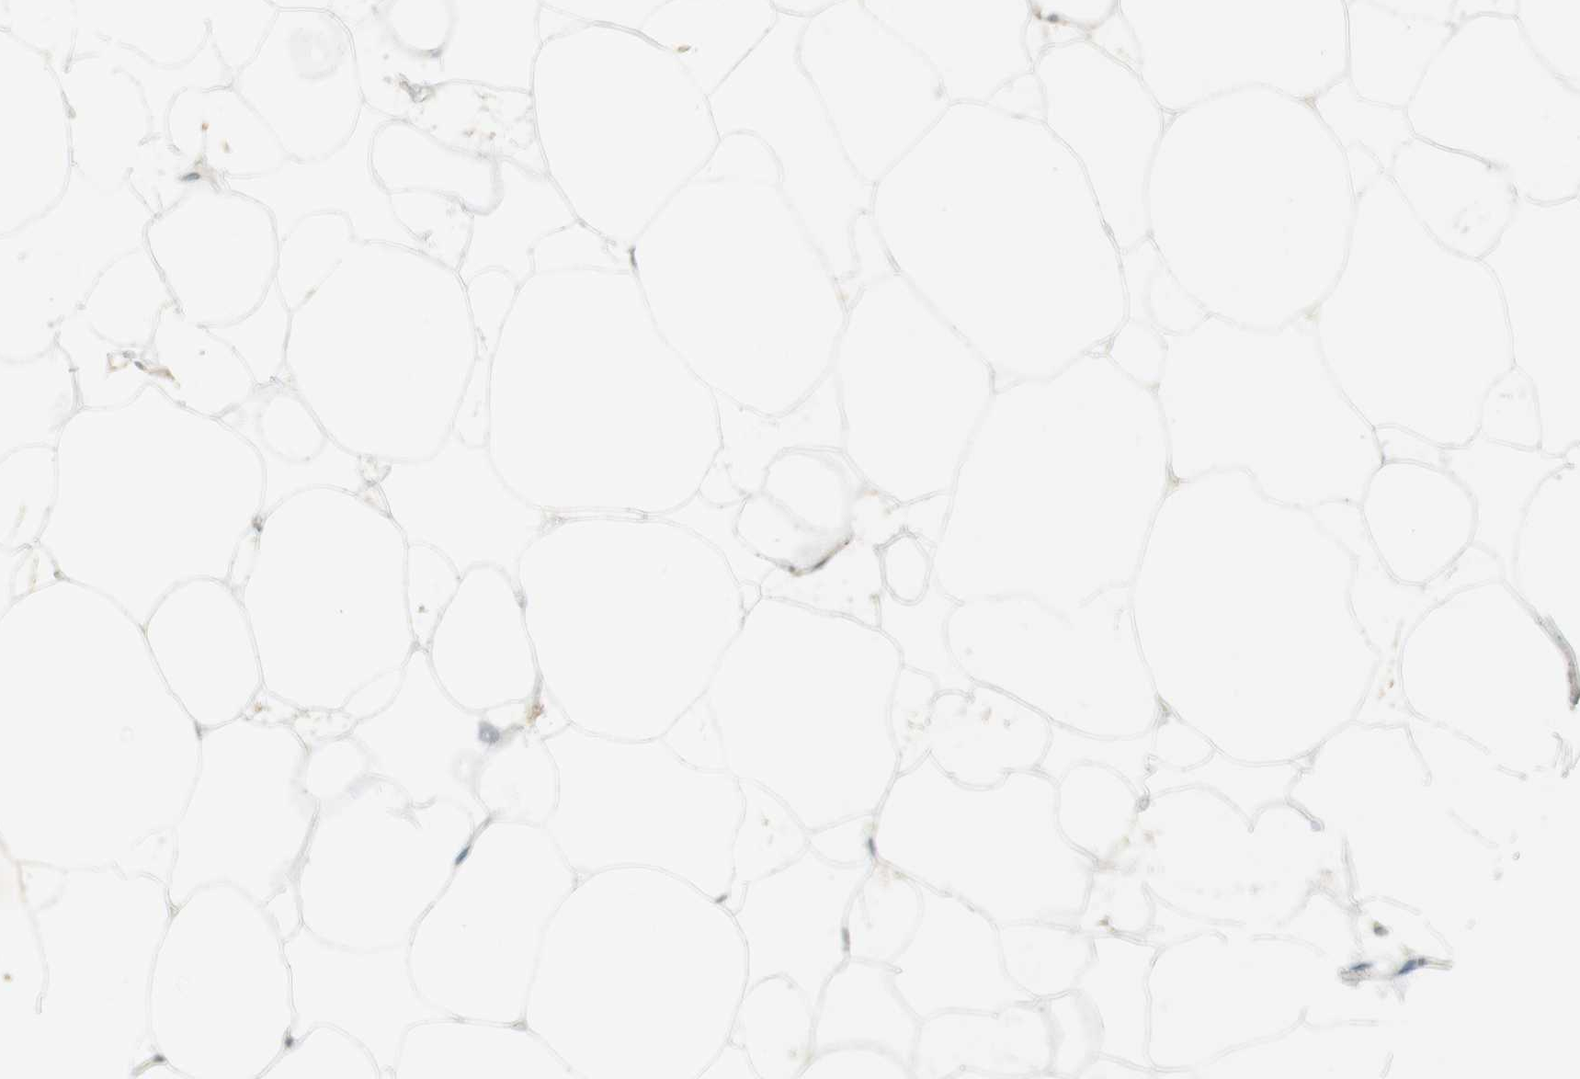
{"staining": {"intensity": "negative", "quantity": "none", "location": "none"}, "tissue": "adipose tissue", "cell_type": "Adipocytes", "image_type": "normal", "snomed": [{"axis": "morphology", "description": "Normal tissue, NOS"}, {"axis": "morphology", "description": "Duct carcinoma"}, {"axis": "topography", "description": "Breast"}, {"axis": "topography", "description": "Adipose tissue"}], "caption": "This is an immunohistochemistry (IHC) micrograph of normal human adipose tissue. There is no expression in adipocytes.", "gene": "TTK", "patient": {"sex": "female", "age": 37}}